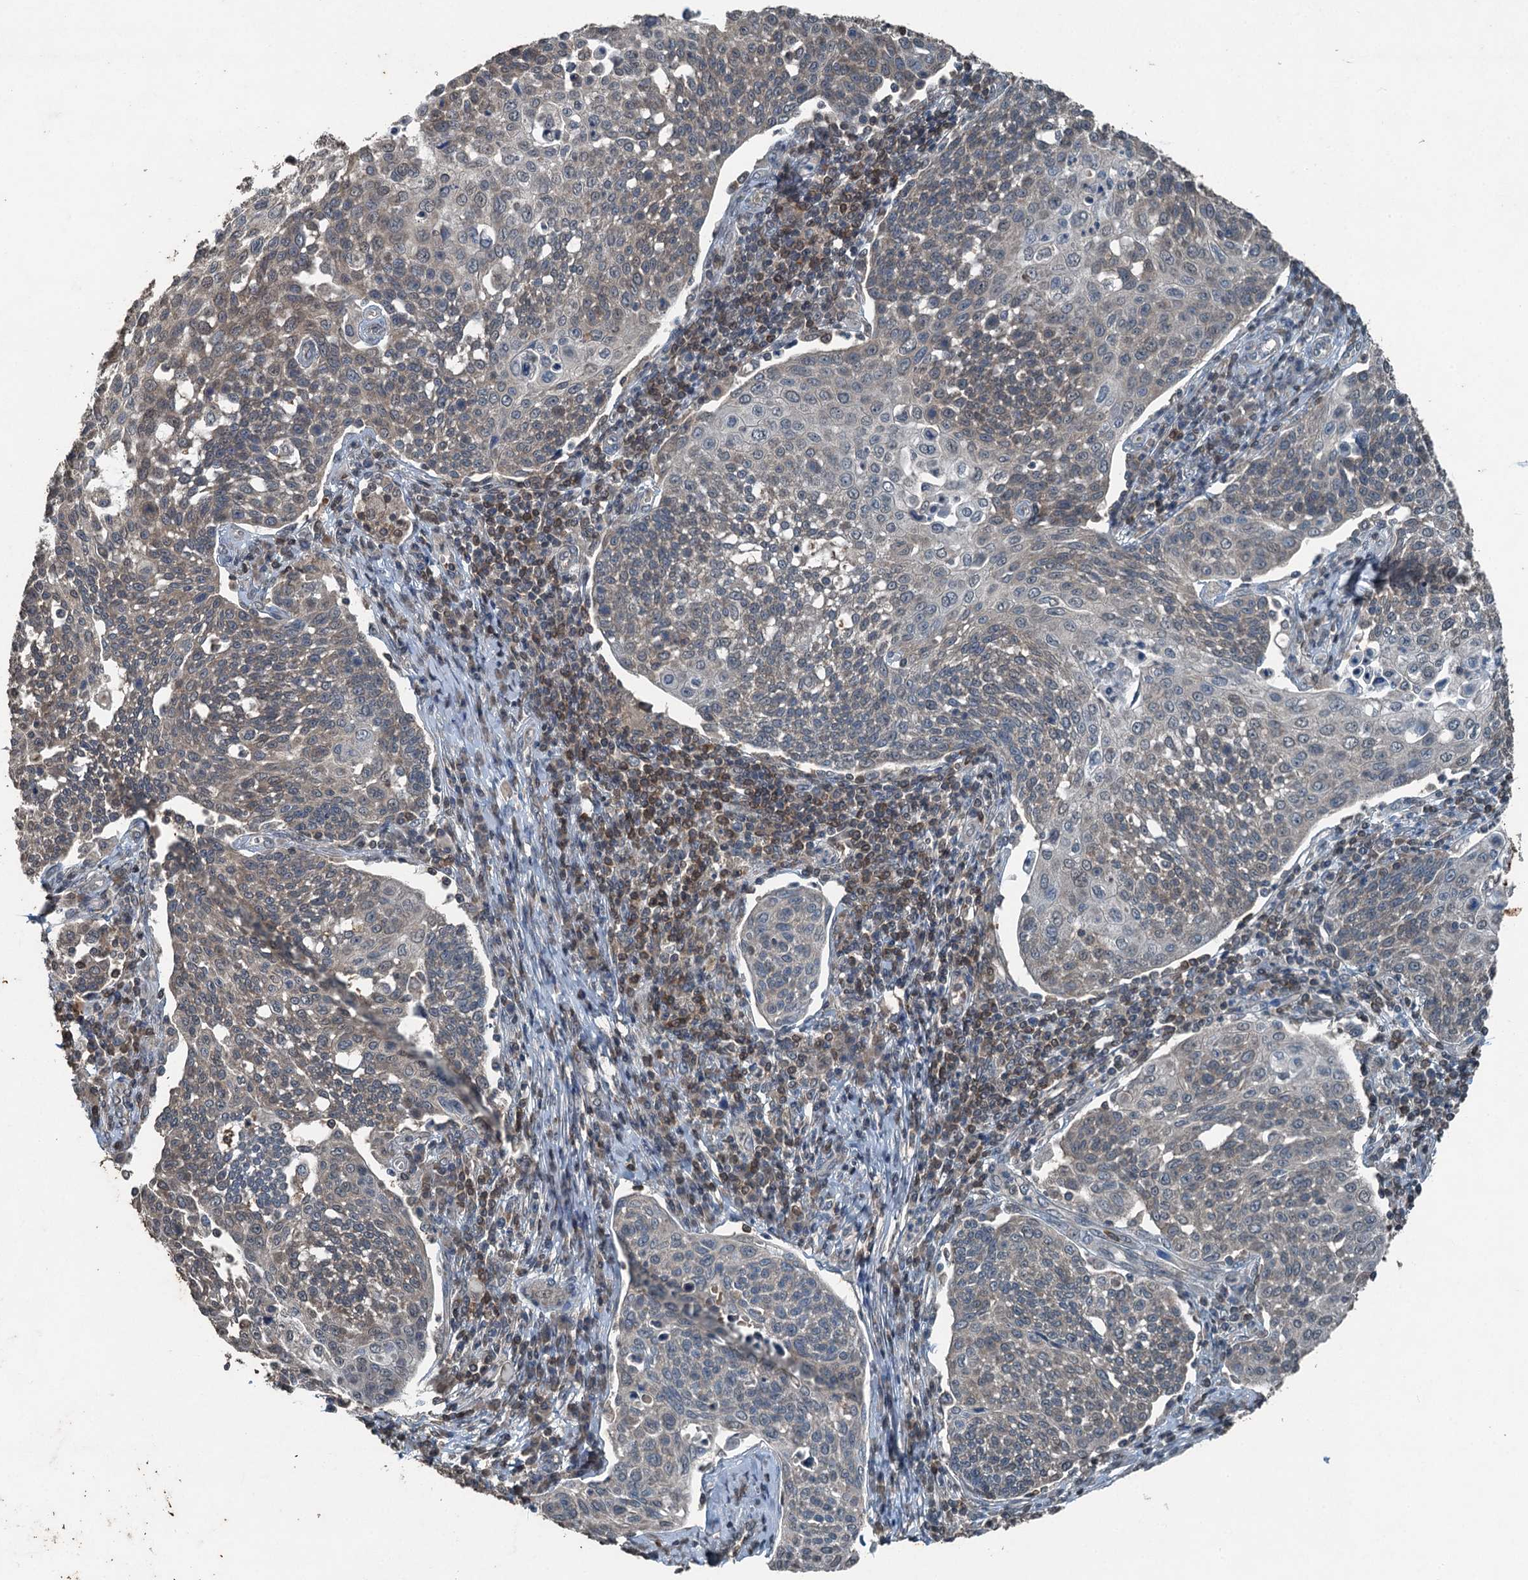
{"staining": {"intensity": "weak", "quantity": "<25%", "location": "cytoplasmic/membranous"}, "tissue": "cervical cancer", "cell_type": "Tumor cells", "image_type": "cancer", "snomed": [{"axis": "morphology", "description": "Squamous cell carcinoma, NOS"}, {"axis": "topography", "description": "Cervix"}], "caption": "This is an immunohistochemistry photomicrograph of human squamous cell carcinoma (cervical). There is no staining in tumor cells.", "gene": "TCTN1", "patient": {"sex": "female", "age": 34}}